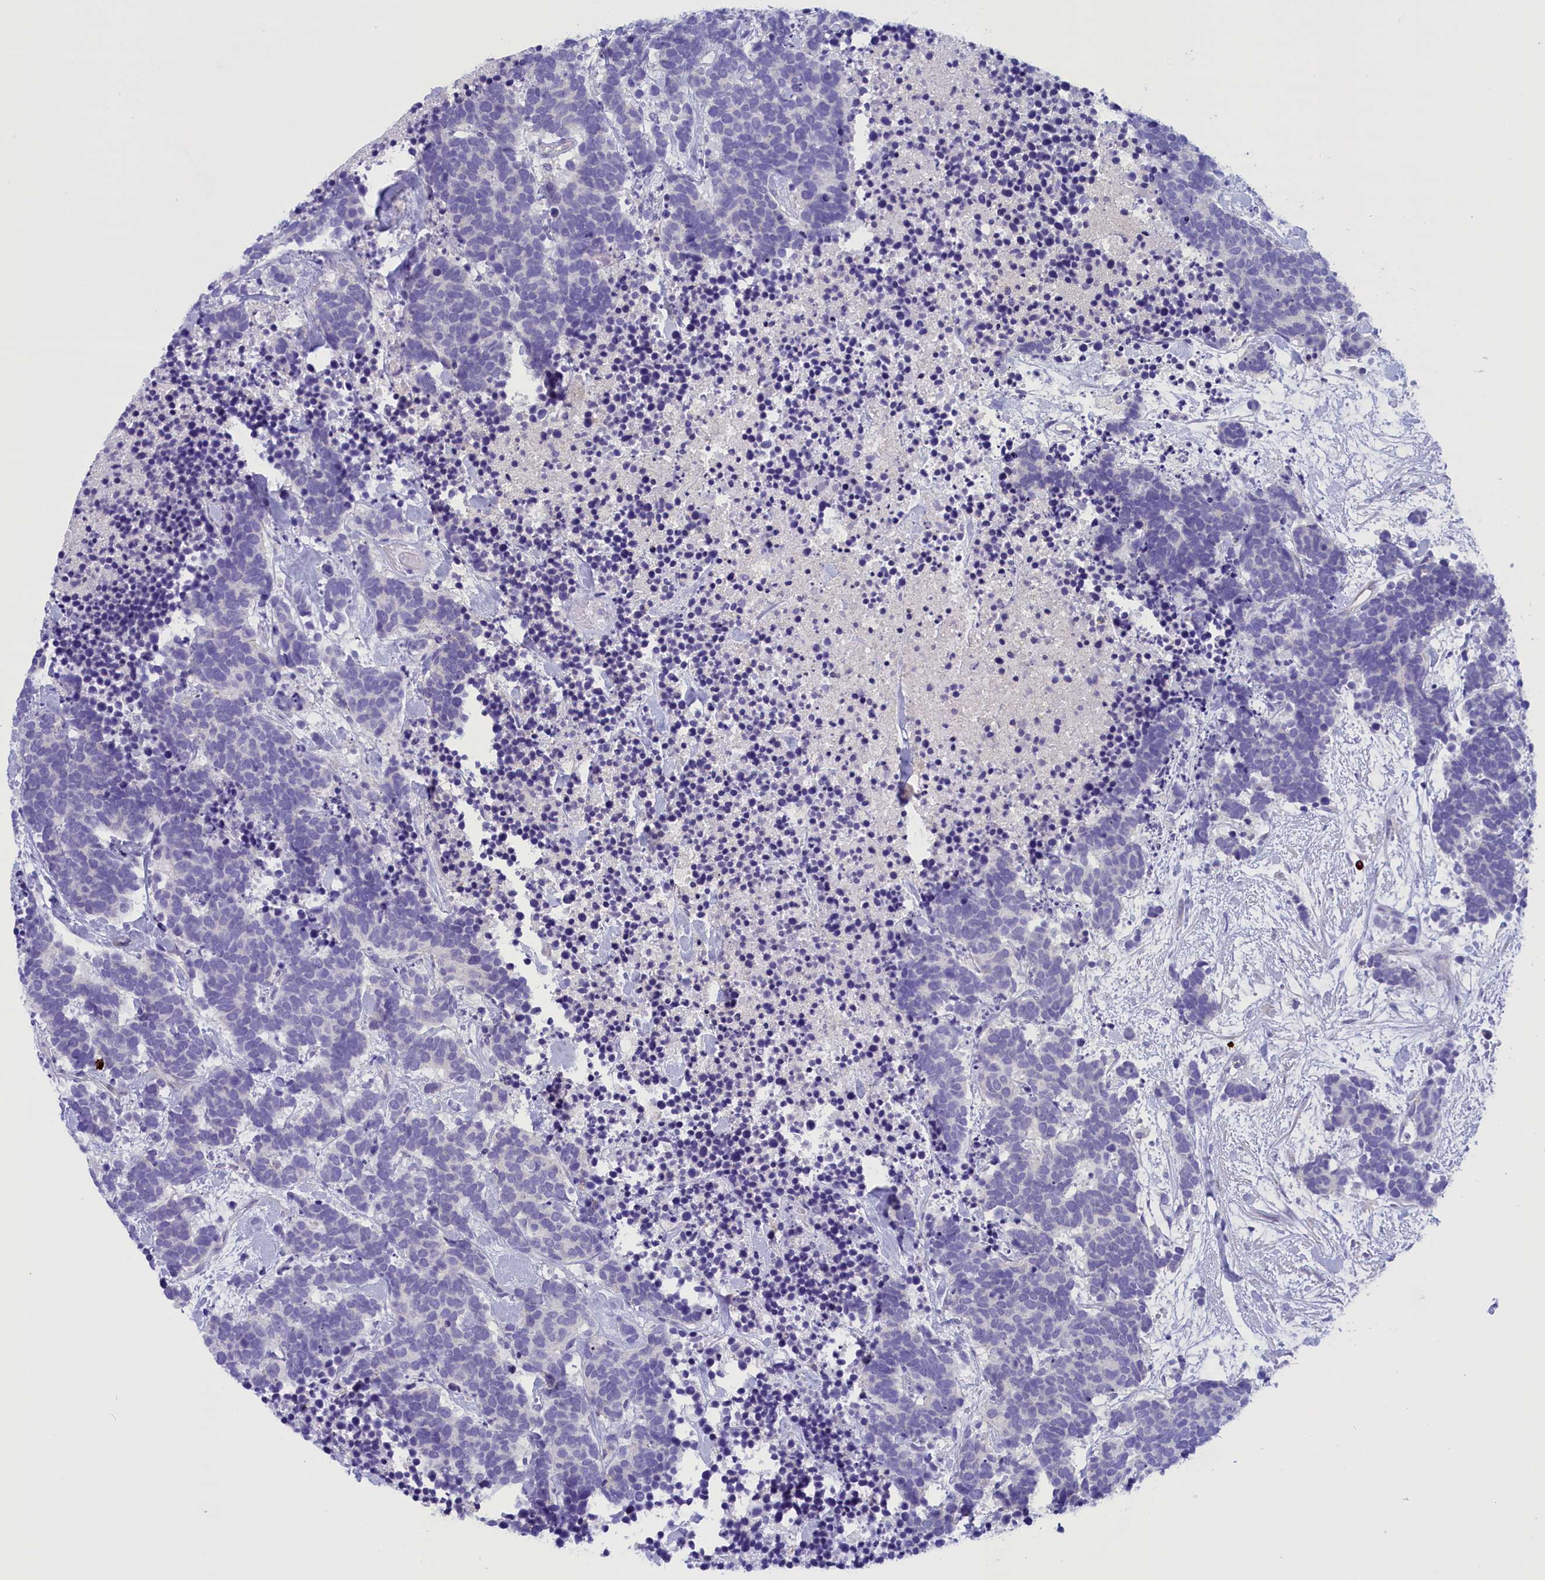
{"staining": {"intensity": "negative", "quantity": "none", "location": "none"}, "tissue": "carcinoid", "cell_type": "Tumor cells", "image_type": "cancer", "snomed": [{"axis": "morphology", "description": "Carcinoma, NOS"}, {"axis": "morphology", "description": "Carcinoid, malignant, NOS"}, {"axis": "topography", "description": "Prostate"}], "caption": "The photomicrograph shows no staining of tumor cells in carcinoid.", "gene": "RTTN", "patient": {"sex": "male", "age": 57}}